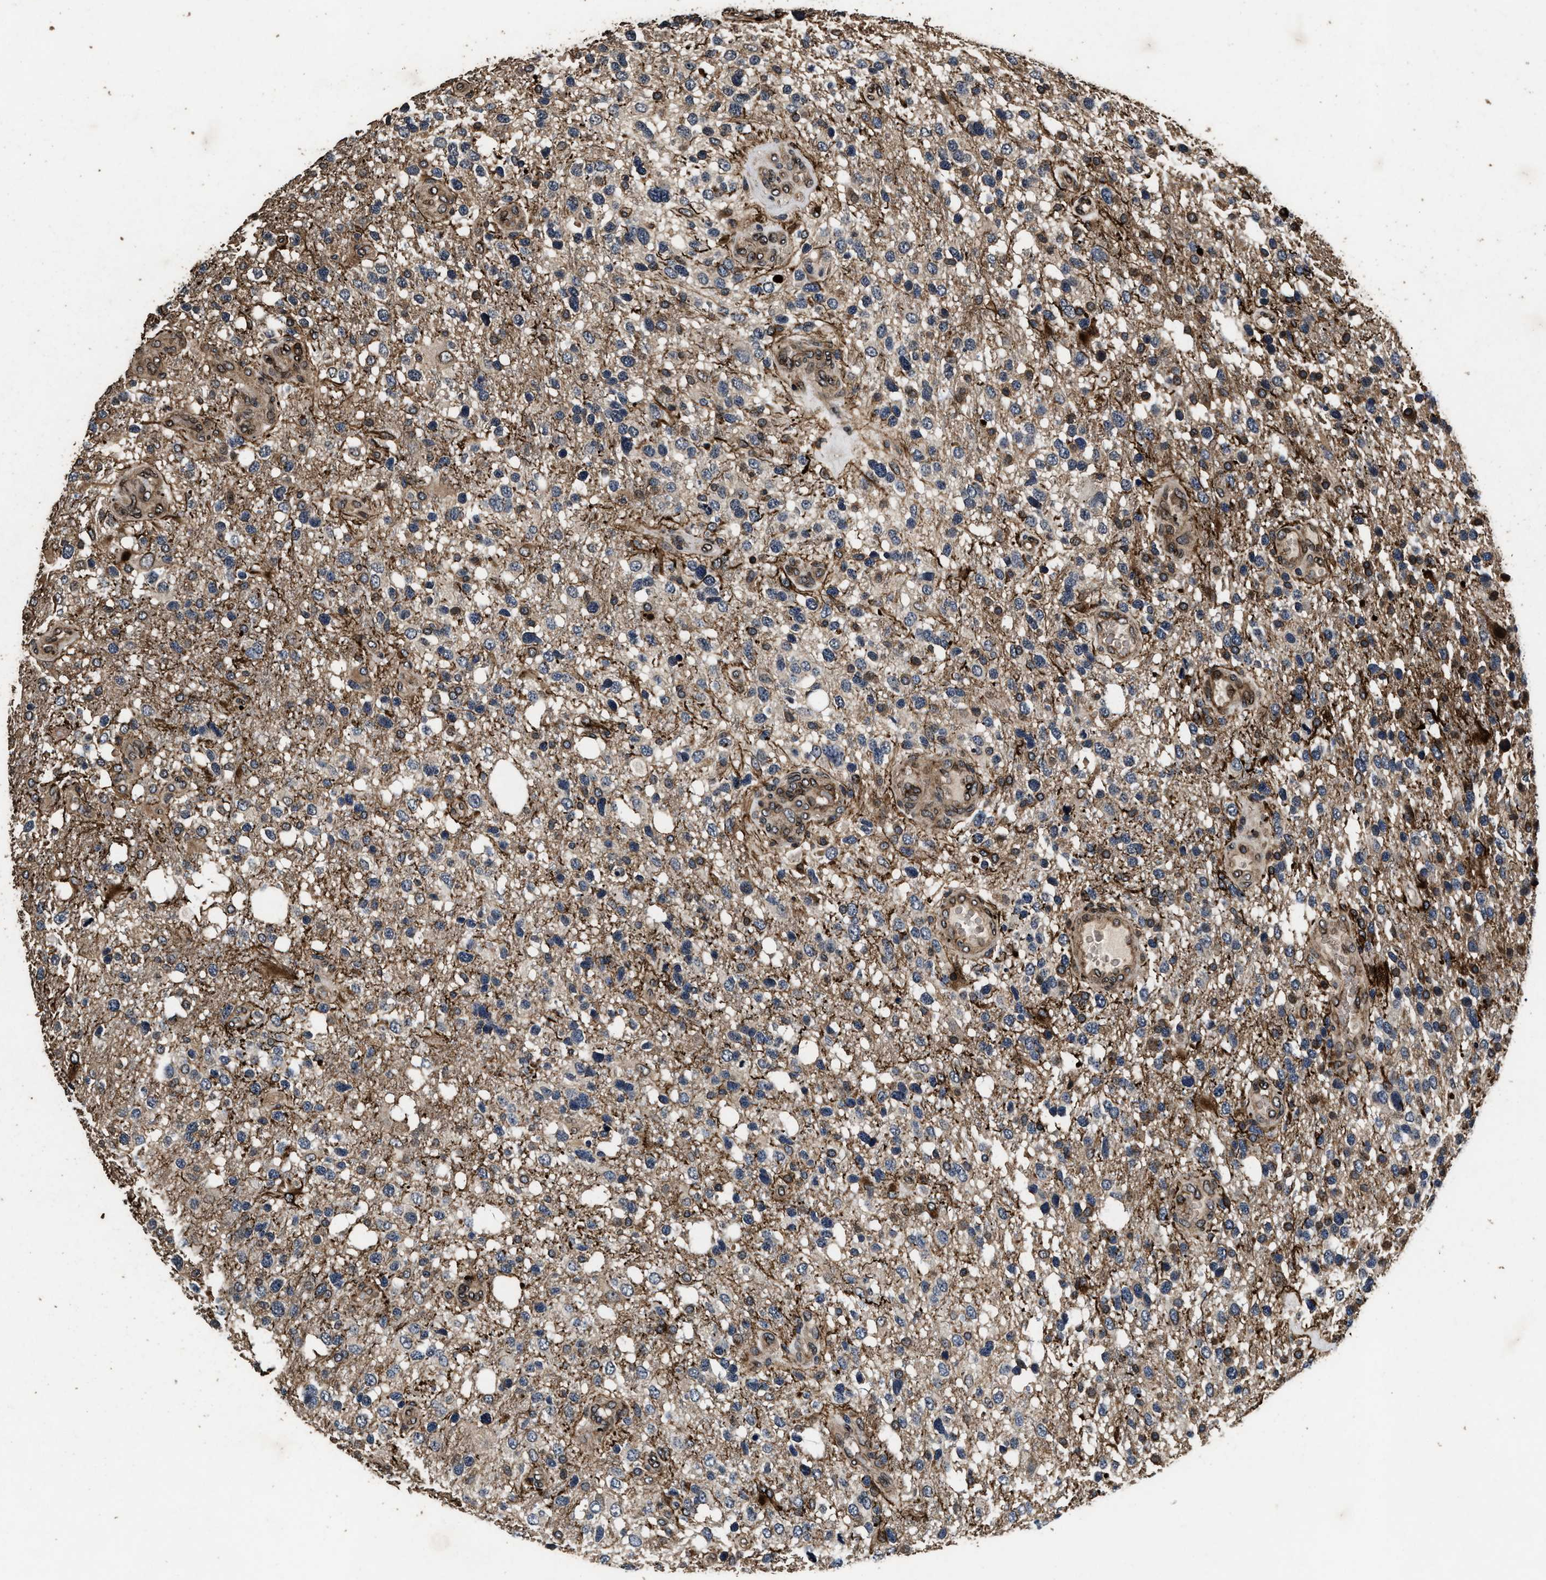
{"staining": {"intensity": "weak", "quantity": "25%-75%", "location": "cytoplasmic/membranous"}, "tissue": "glioma", "cell_type": "Tumor cells", "image_type": "cancer", "snomed": [{"axis": "morphology", "description": "Glioma, malignant, High grade"}, {"axis": "topography", "description": "Brain"}], "caption": "This is a micrograph of IHC staining of glioma, which shows weak staining in the cytoplasmic/membranous of tumor cells.", "gene": "ACCS", "patient": {"sex": "female", "age": 58}}